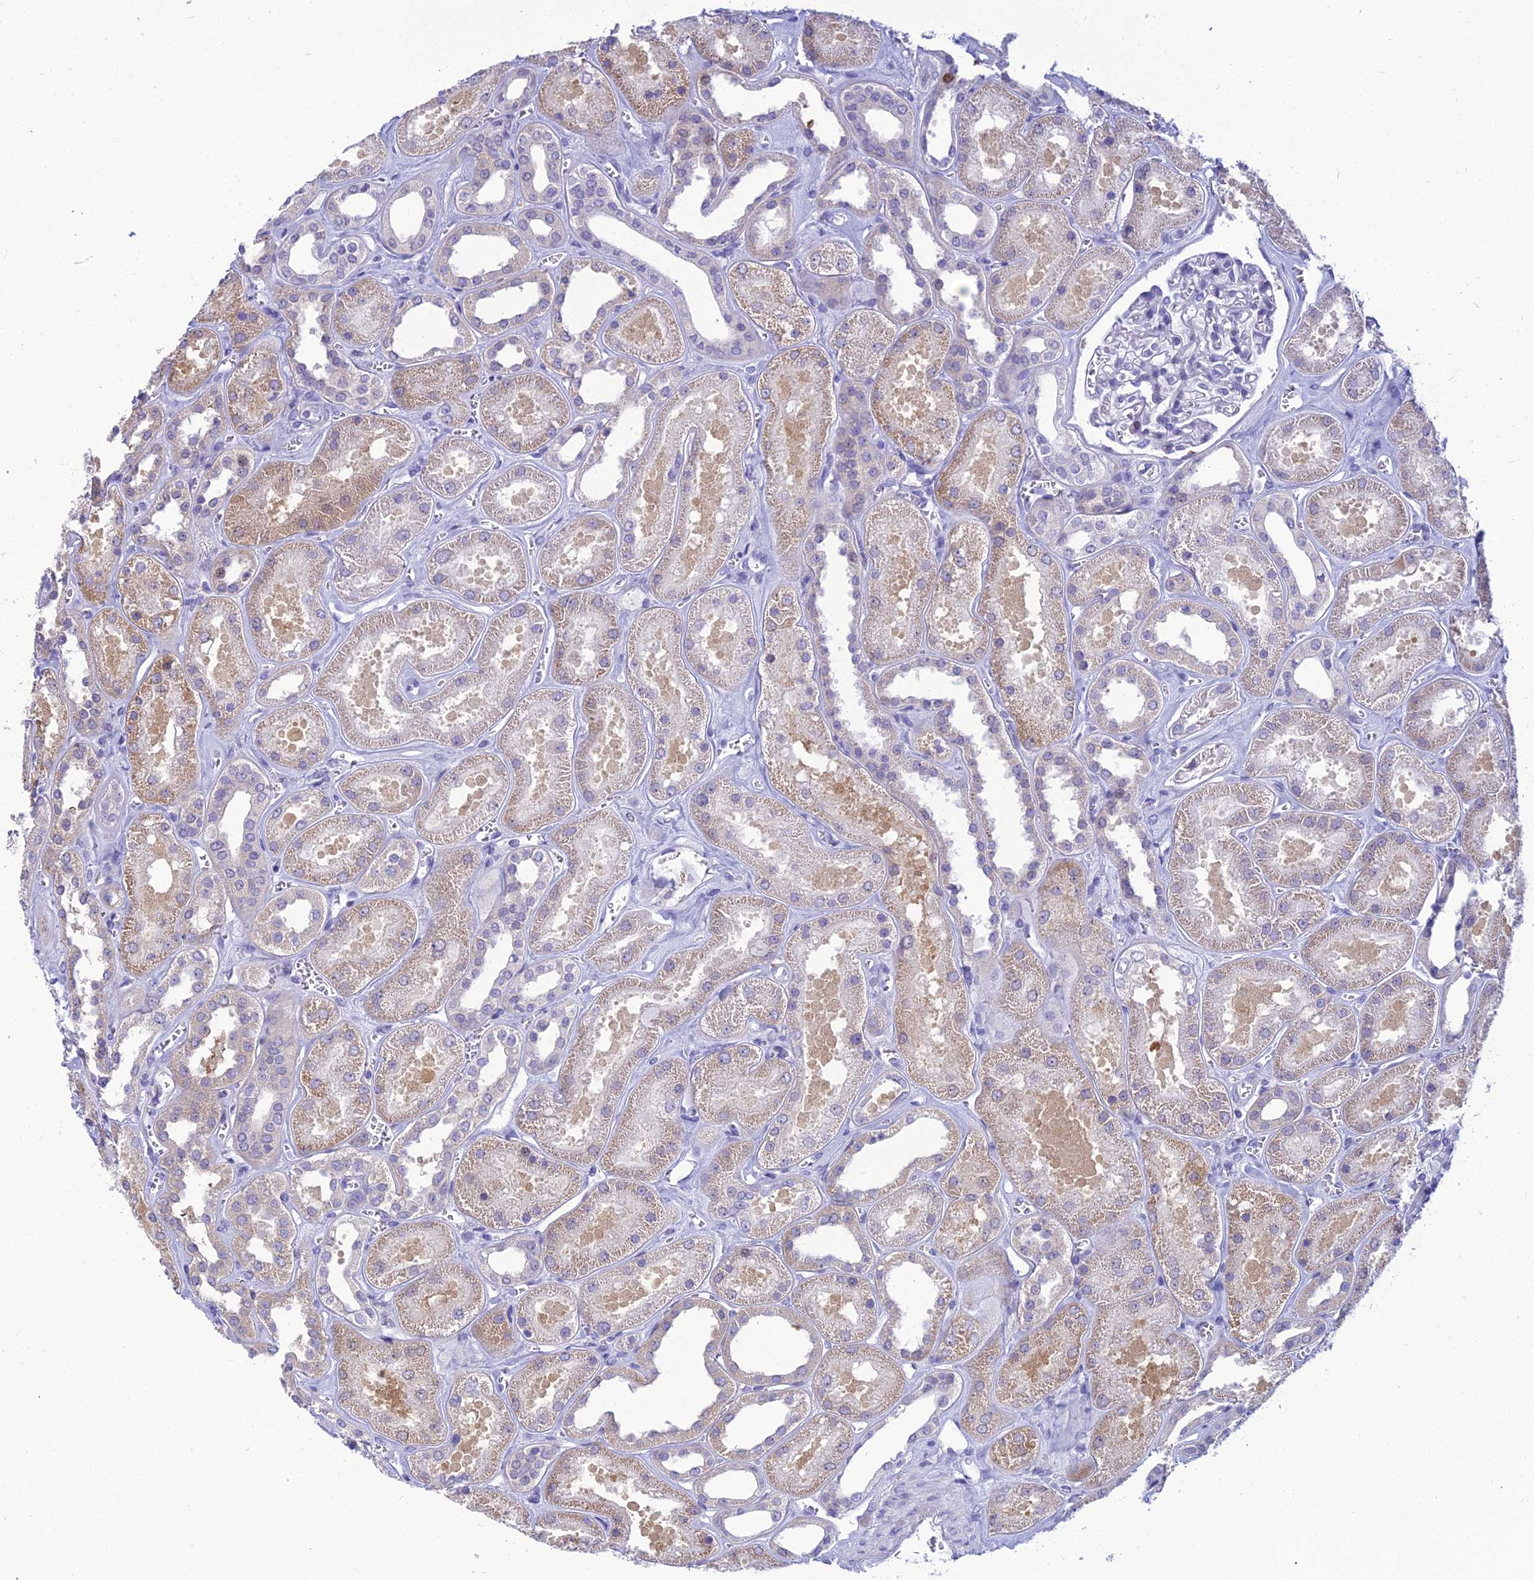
{"staining": {"intensity": "negative", "quantity": "none", "location": "none"}, "tissue": "kidney", "cell_type": "Cells in glomeruli", "image_type": "normal", "snomed": [{"axis": "morphology", "description": "Normal tissue, NOS"}, {"axis": "morphology", "description": "Adenocarcinoma, NOS"}, {"axis": "topography", "description": "Kidney"}], "caption": "Cells in glomeruli show no significant protein expression in normal kidney. (DAB immunohistochemistry with hematoxylin counter stain).", "gene": "ZMIZ1", "patient": {"sex": "female", "age": 68}}